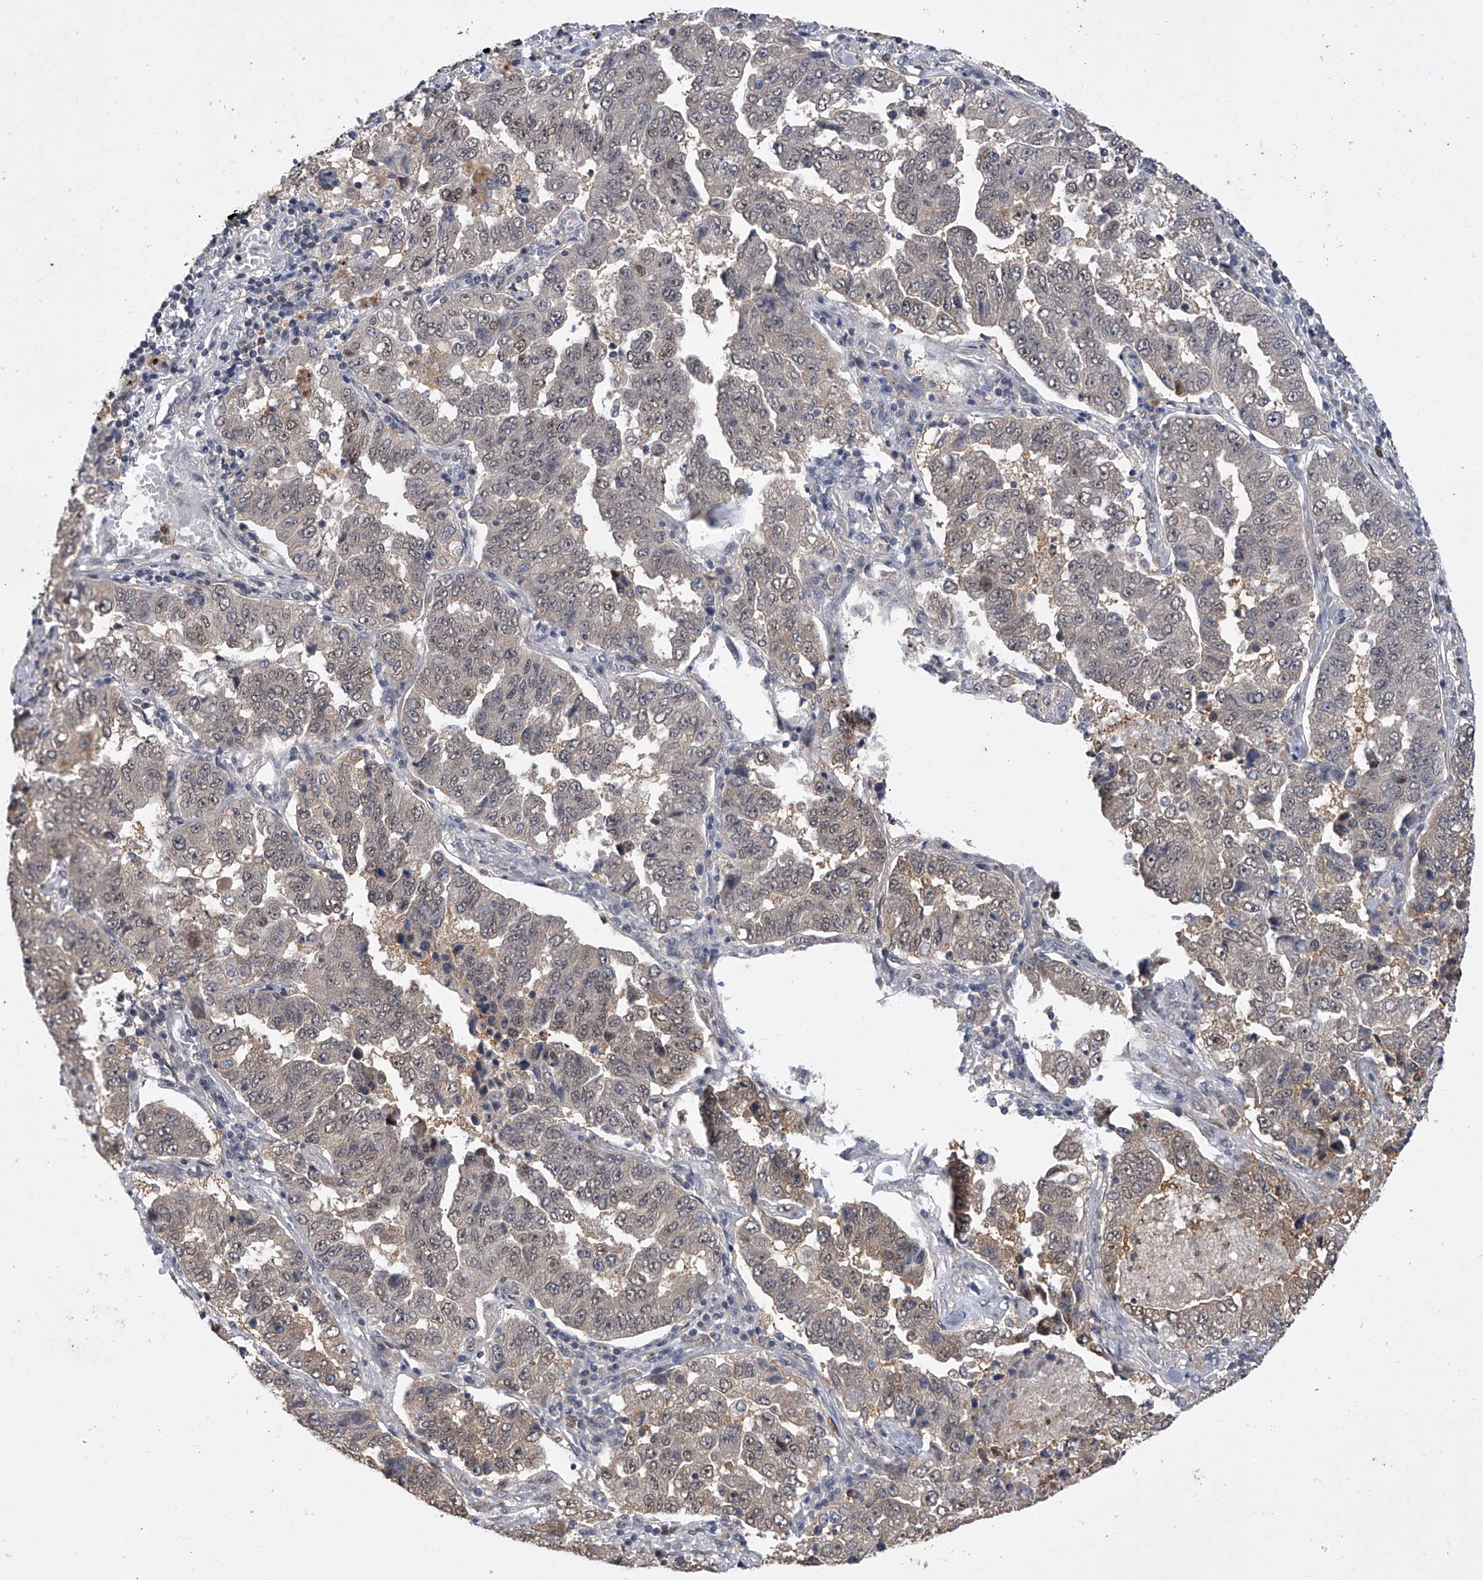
{"staining": {"intensity": "moderate", "quantity": "25%-75%", "location": "cytoplasmic/membranous,nuclear"}, "tissue": "lung cancer", "cell_type": "Tumor cells", "image_type": "cancer", "snomed": [{"axis": "morphology", "description": "Adenocarcinoma, NOS"}, {"axis": "topography", "description": "Lung"}], "caption": "This micrograph reveals IHC staining of human lung cancer (adenocarcinoma), with medium moderate cytoplasmic/membranous and nuclear positivity in about 25%-75% of tumor cells.", "gene": "BHLHE23", "patient": {"sex": "female", "age": 51}}